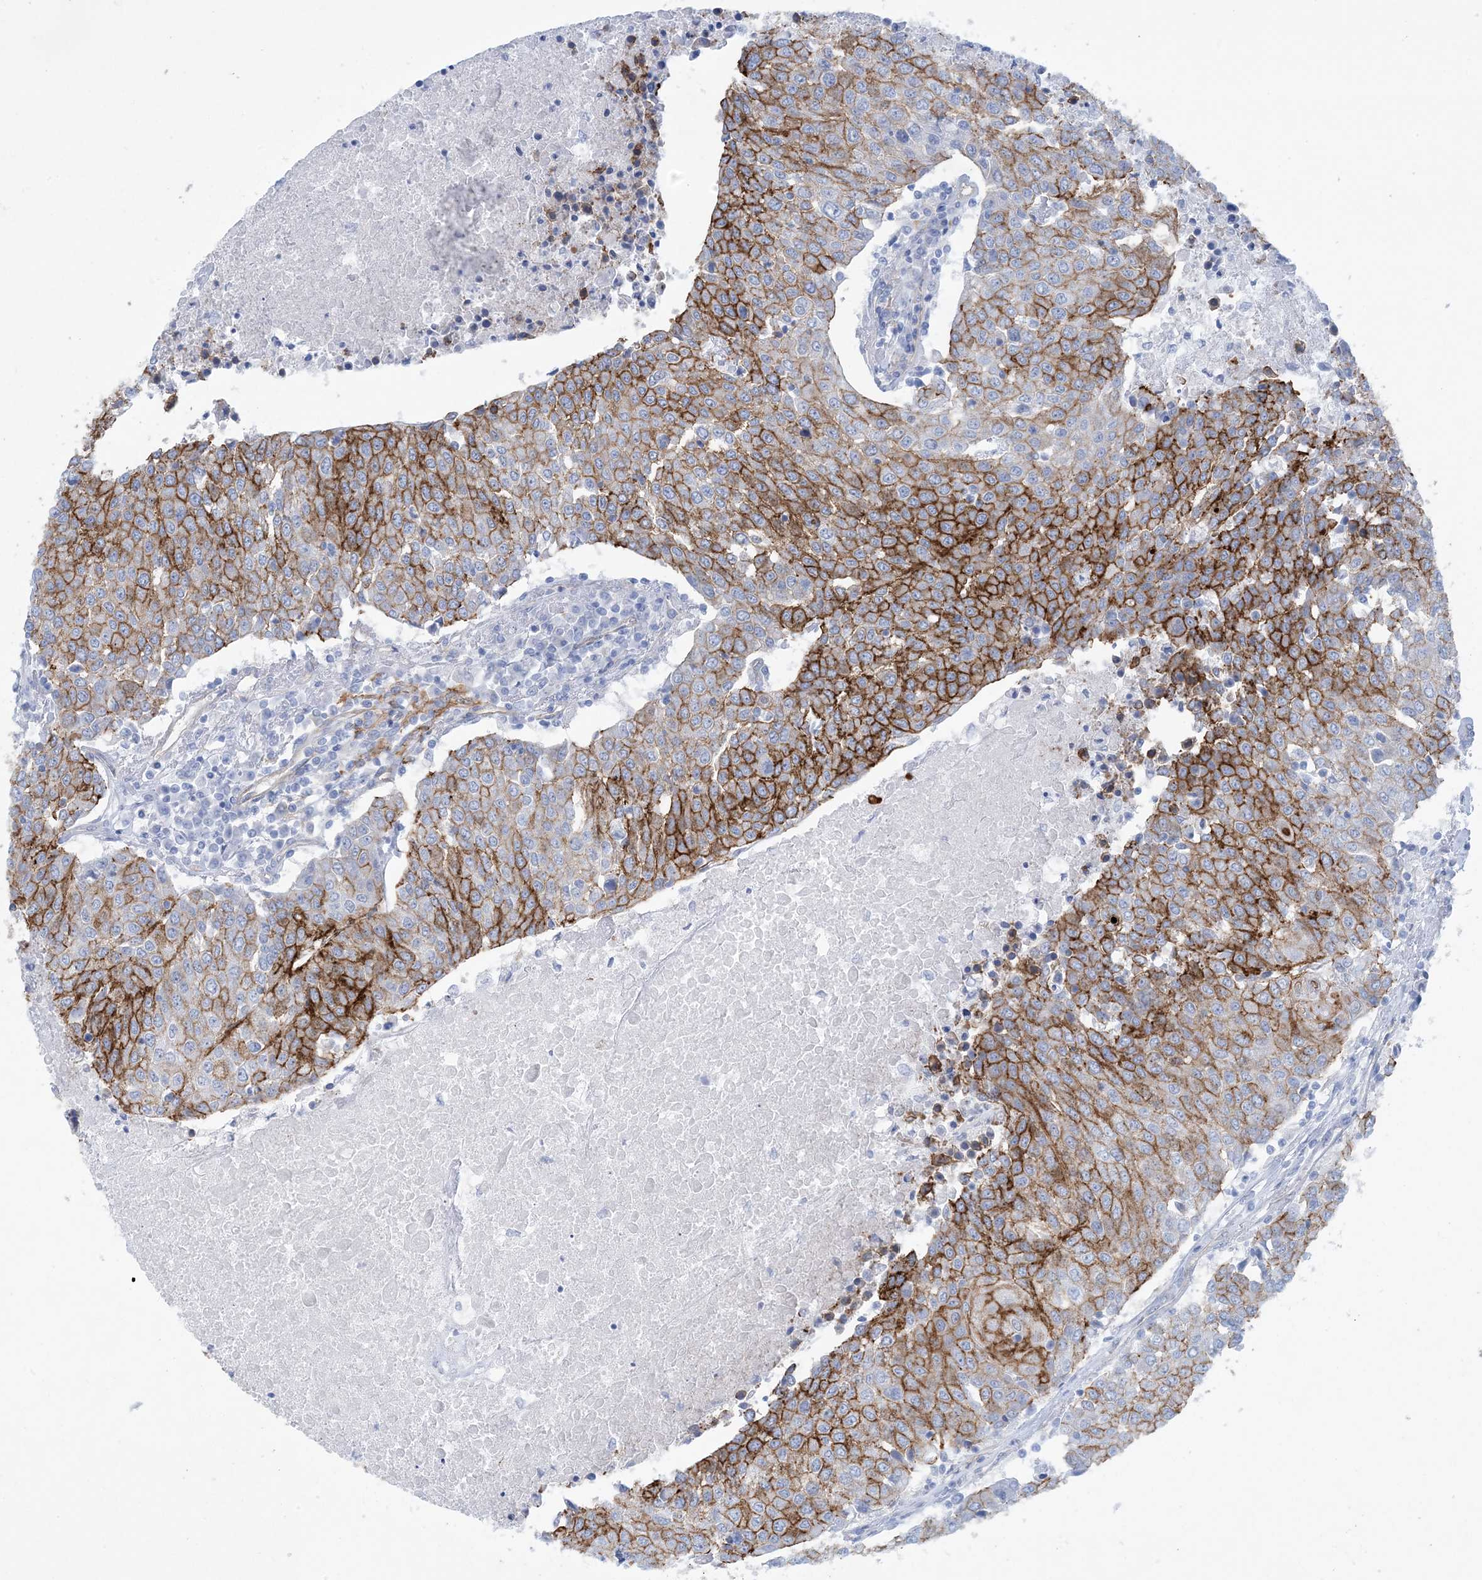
{"staining": {"intensity": "moderate", "quantity": "25%-75%", "location": "cytoplasmic/membranous"}, "tissue": "urothelial cancer", "cell_type": "Tumor cells", "image_type": "cancer", "snomed": [{"axis": "morphology", "description": "Urothelial carcinoma, High grade"}, {"axis": "topography", "description": "Urinary bladder"}], "caption": "Human urothelial cancer stained with a protein marker shows moderate staining in tumor cells.", "gene": "SHANK1", "patient": {"sex": "female", "age": 85}}